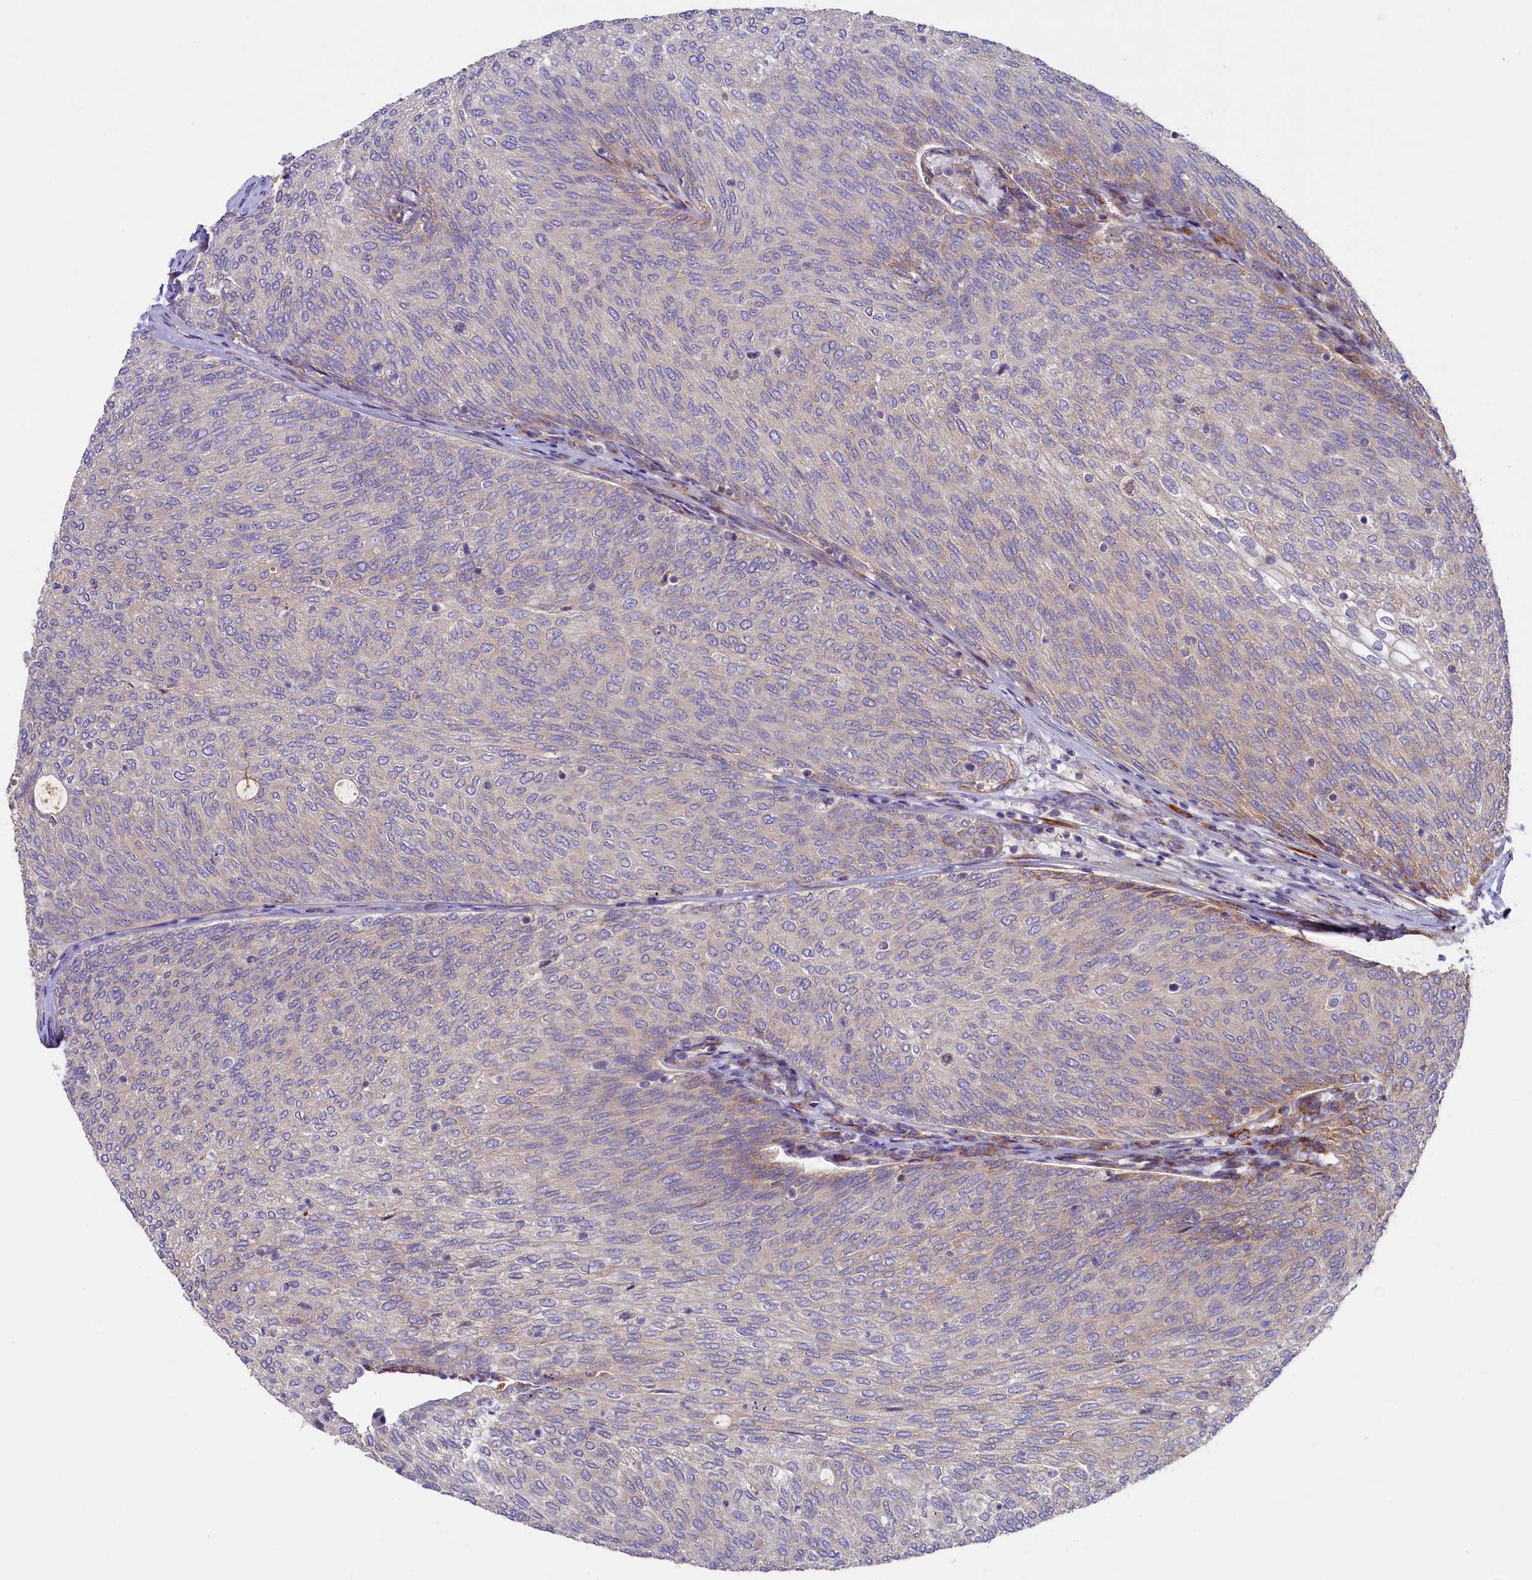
{"staining": {"intensity": "weak", "quantity": "25%-75%", "location": "cytoplasmic/membranous"}, "tissue": "urothelial cancer", "cell_type": "Tumor cells", "image_type": "cancer", "snomed": [{"axis": "morphology", "description": "Urothelial carcinoma, Low grade"}, {"axis": "topography", "description": "Urinary bladder"}], "caption": "An image showing weak cytoplasmic/membranous positivity in about 25%-75% of tumor cells in urothelial carcinoma (low-grade), as visualized by brown immunohistochemical staining.", "gene": "SSC5D", "patient": {"sex": "female", "age": 79}}